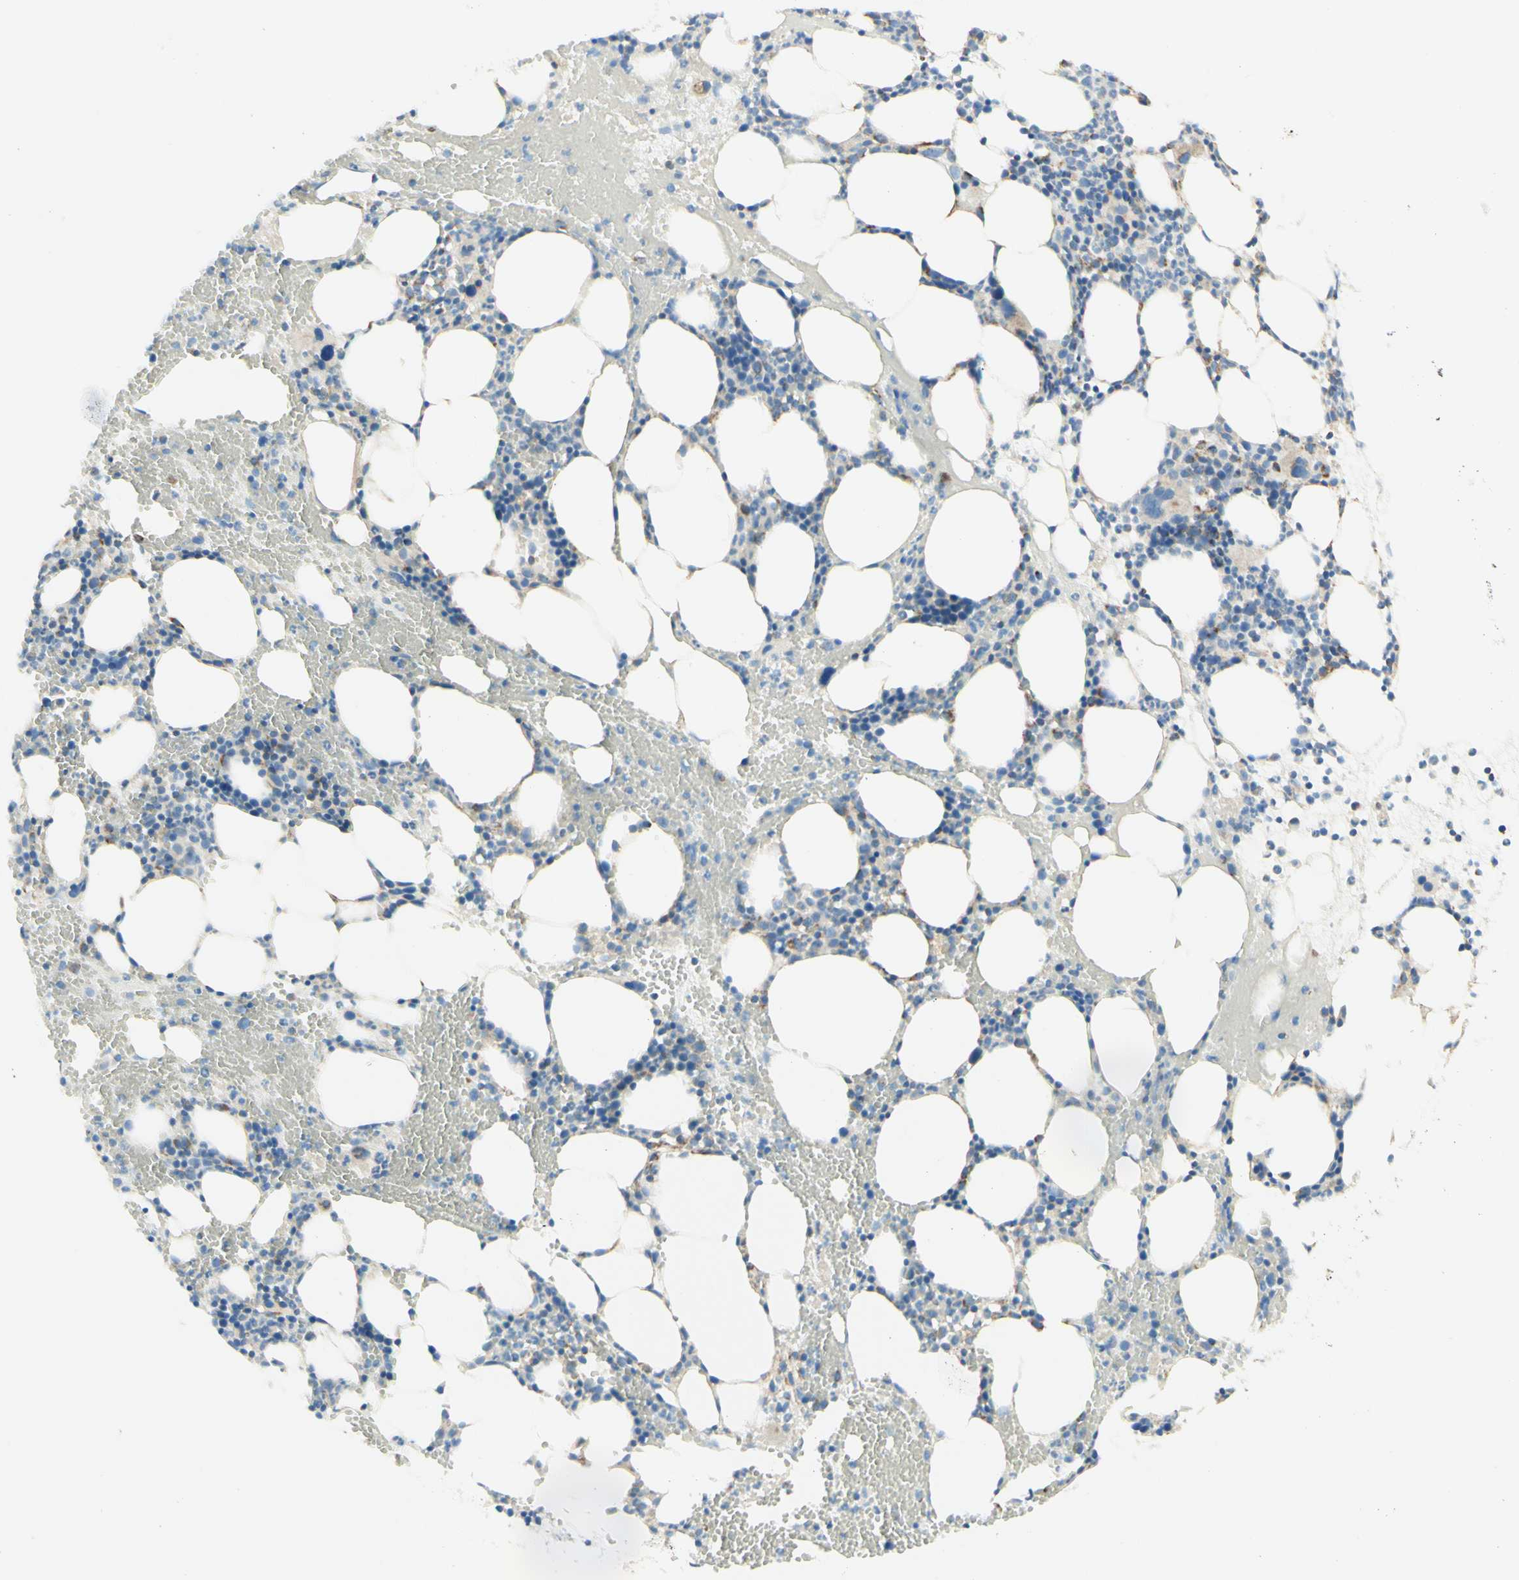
{"staining": {"intensity": "moderate", "quantity": "<25%", "location": "cytoplasmic/membranous"}, "tissue": "bone marrow", "cell_type": "Hematopoietic cells", "image_type": "normal", "snomed": [{"axis": "morphology", "description": "Normal tissue, NOS"}, {"axis": "morphology", "description": "Inflammation, NOS"}, {"axis": "topography", "description": "Bone marrow"}], "caption": "A high-resolution micrograph shows IHC staining of normal bone marrow, which shows moderate cytoplasmic/membranous expression in approximately <25% of hematopoietic cells.", "gene": "ARMC10", "patient": {"sex": "female", "age": 79}}